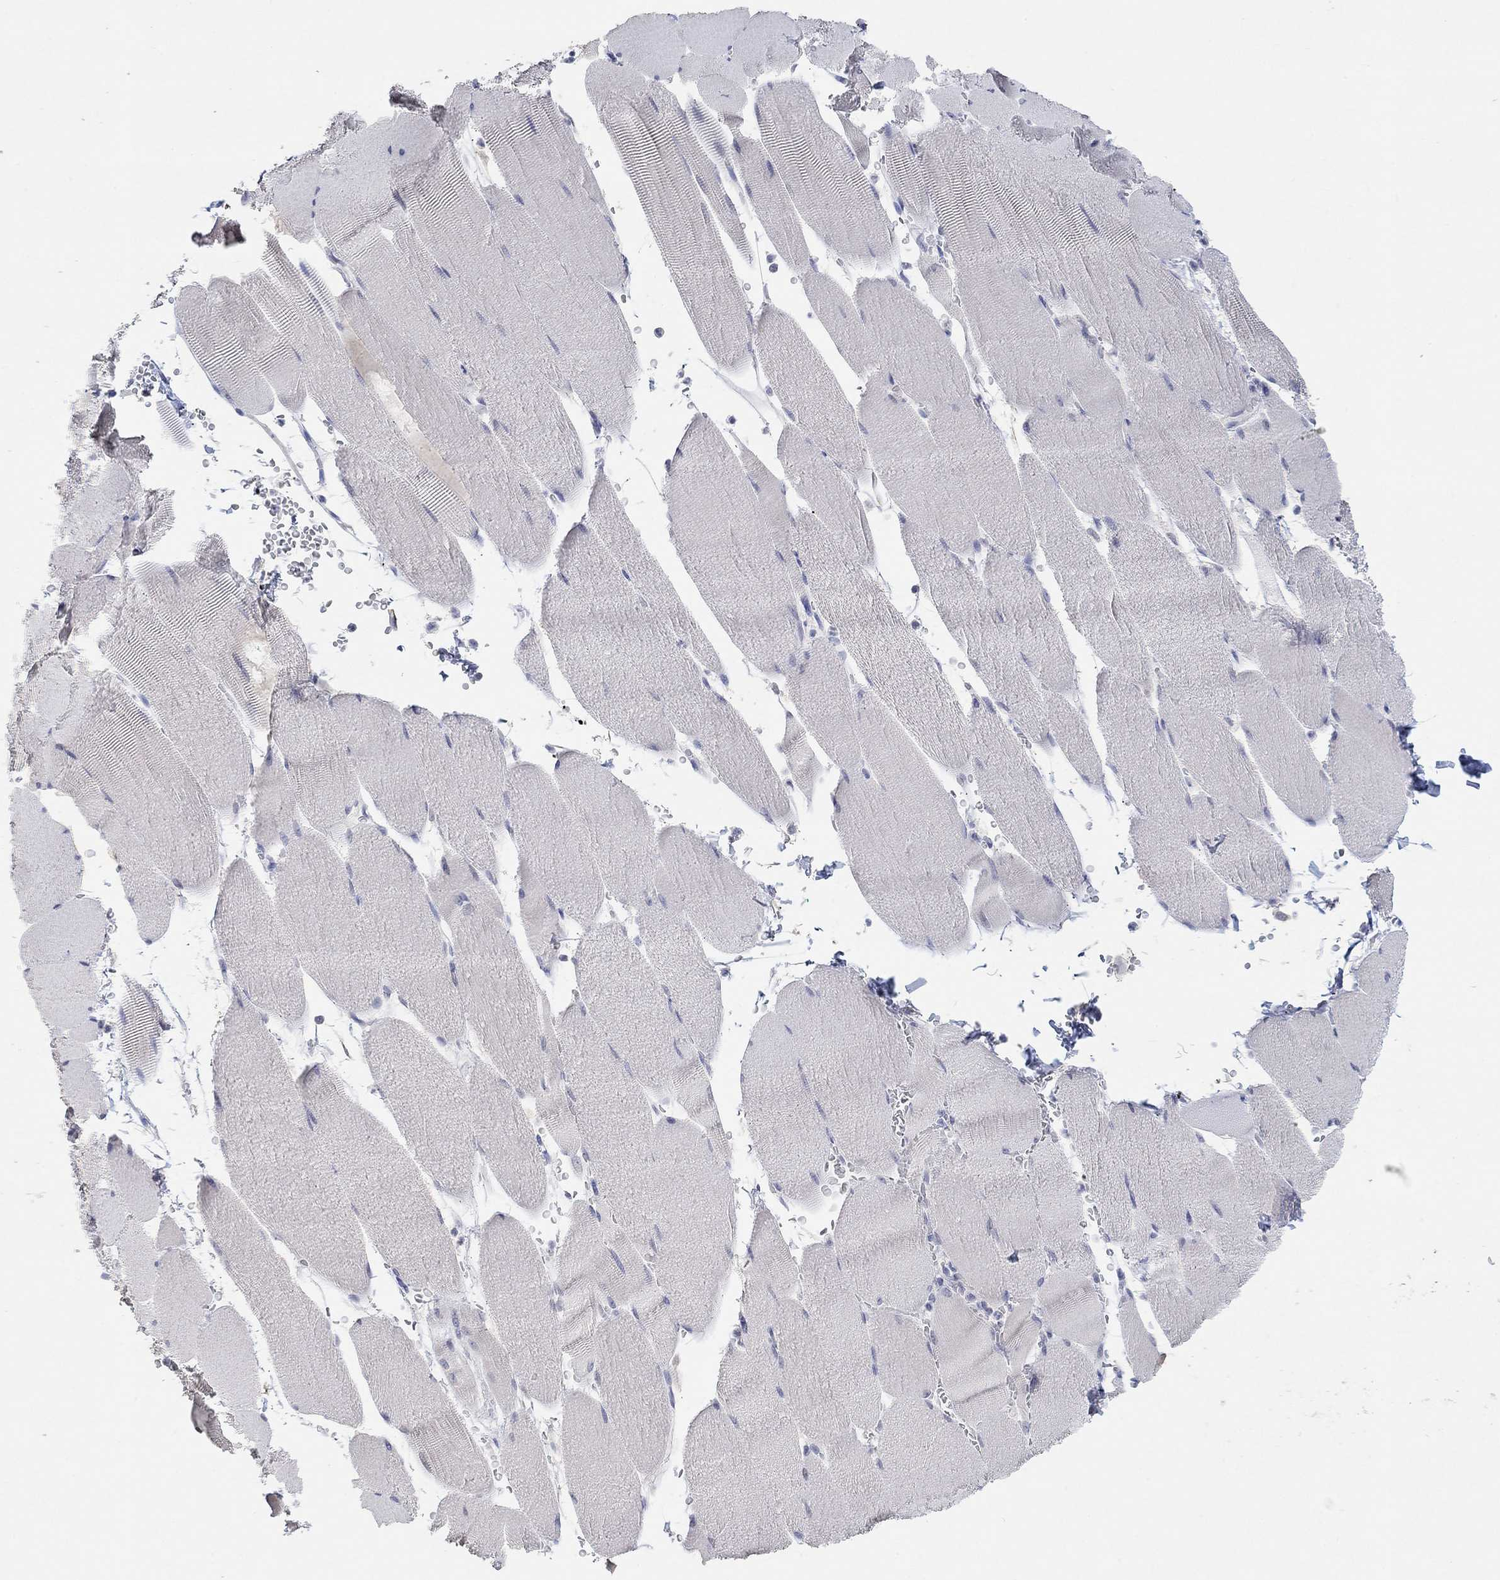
{"staining": {"intensity": "negative", "quantity": "none", "location": "none"}, "tissue": "skeletal muscle", "cell_type": "Myocytes", "image_type": "normal", "snomed": [{"axis": "morphology", "description": "Normal tissue, NOS"}, {"axis": "topography", "description": "Skeletal muscle"}], "caption": "Immunohistochemical staining of unremarkable human skeletal muscle demonstrates no significant positivity in myocytes.", "gene": "PNMA5", "patient": {"sex": "male", "age": 56}}